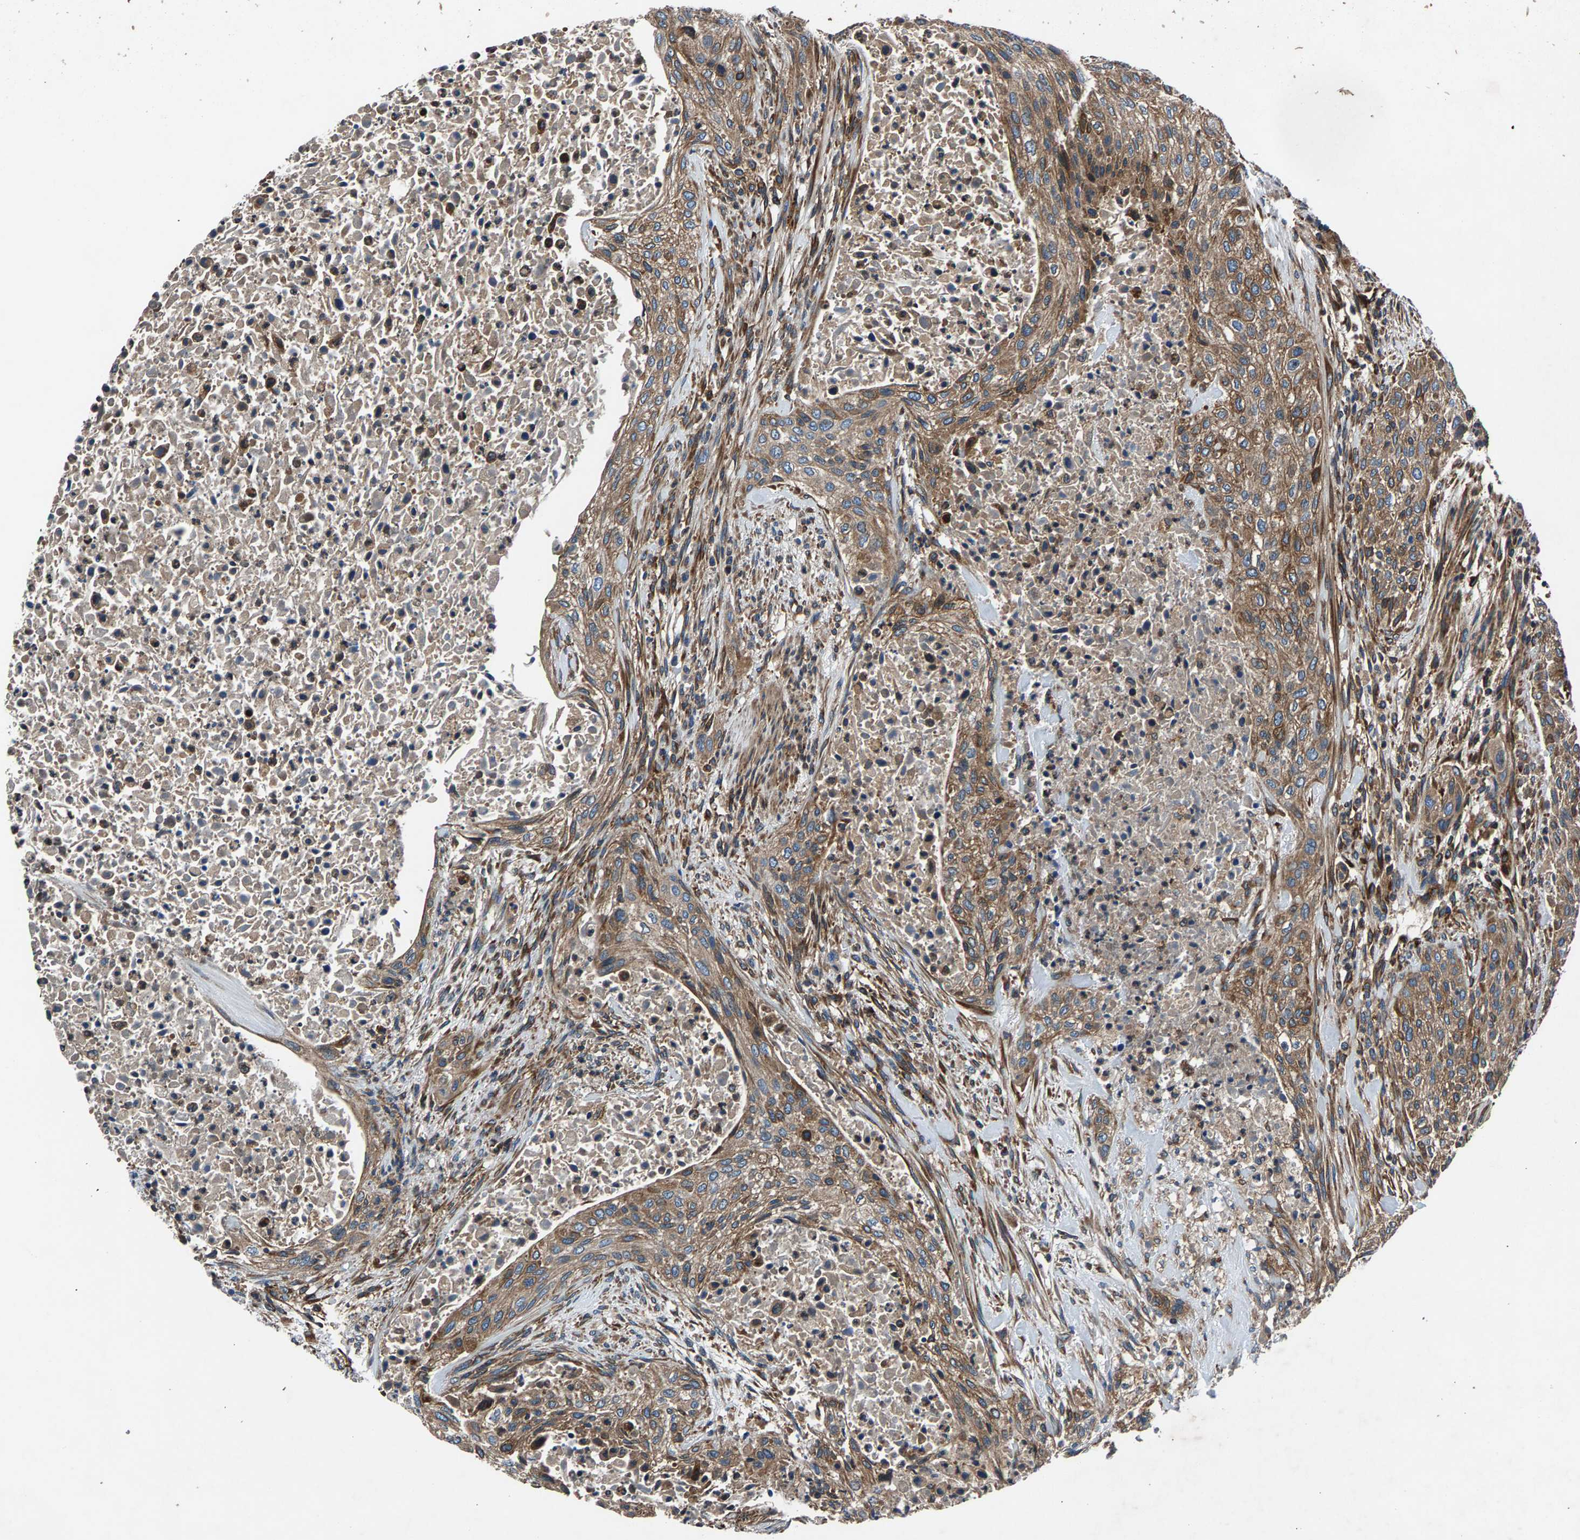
{"staining": {"intensity": "moderate", "quantity": ">75%", "location": "cytoplasmic/membranous"}, "tissue": "urothelial cancer", "cell_type": "Tumor cells", "image_type": "cancer", "snomed": [{"axis": "morphology", "description": "Urothelial carcinoma, Low grade"}, {"axis": "morphology", "description": "Urothelial carcinoma, High grade"}, {"axis": "topography", "description": "Urinary bladder"}], "caption": "High-power microscopy captured an immunohistochemistry micrograph of urothelial cancer, revealing moderate cytoplasmic/membranous staining in about >75% of tumor cells.", "gene": "LPCAT1", "patient": {"sex": "male", "age": 35}}